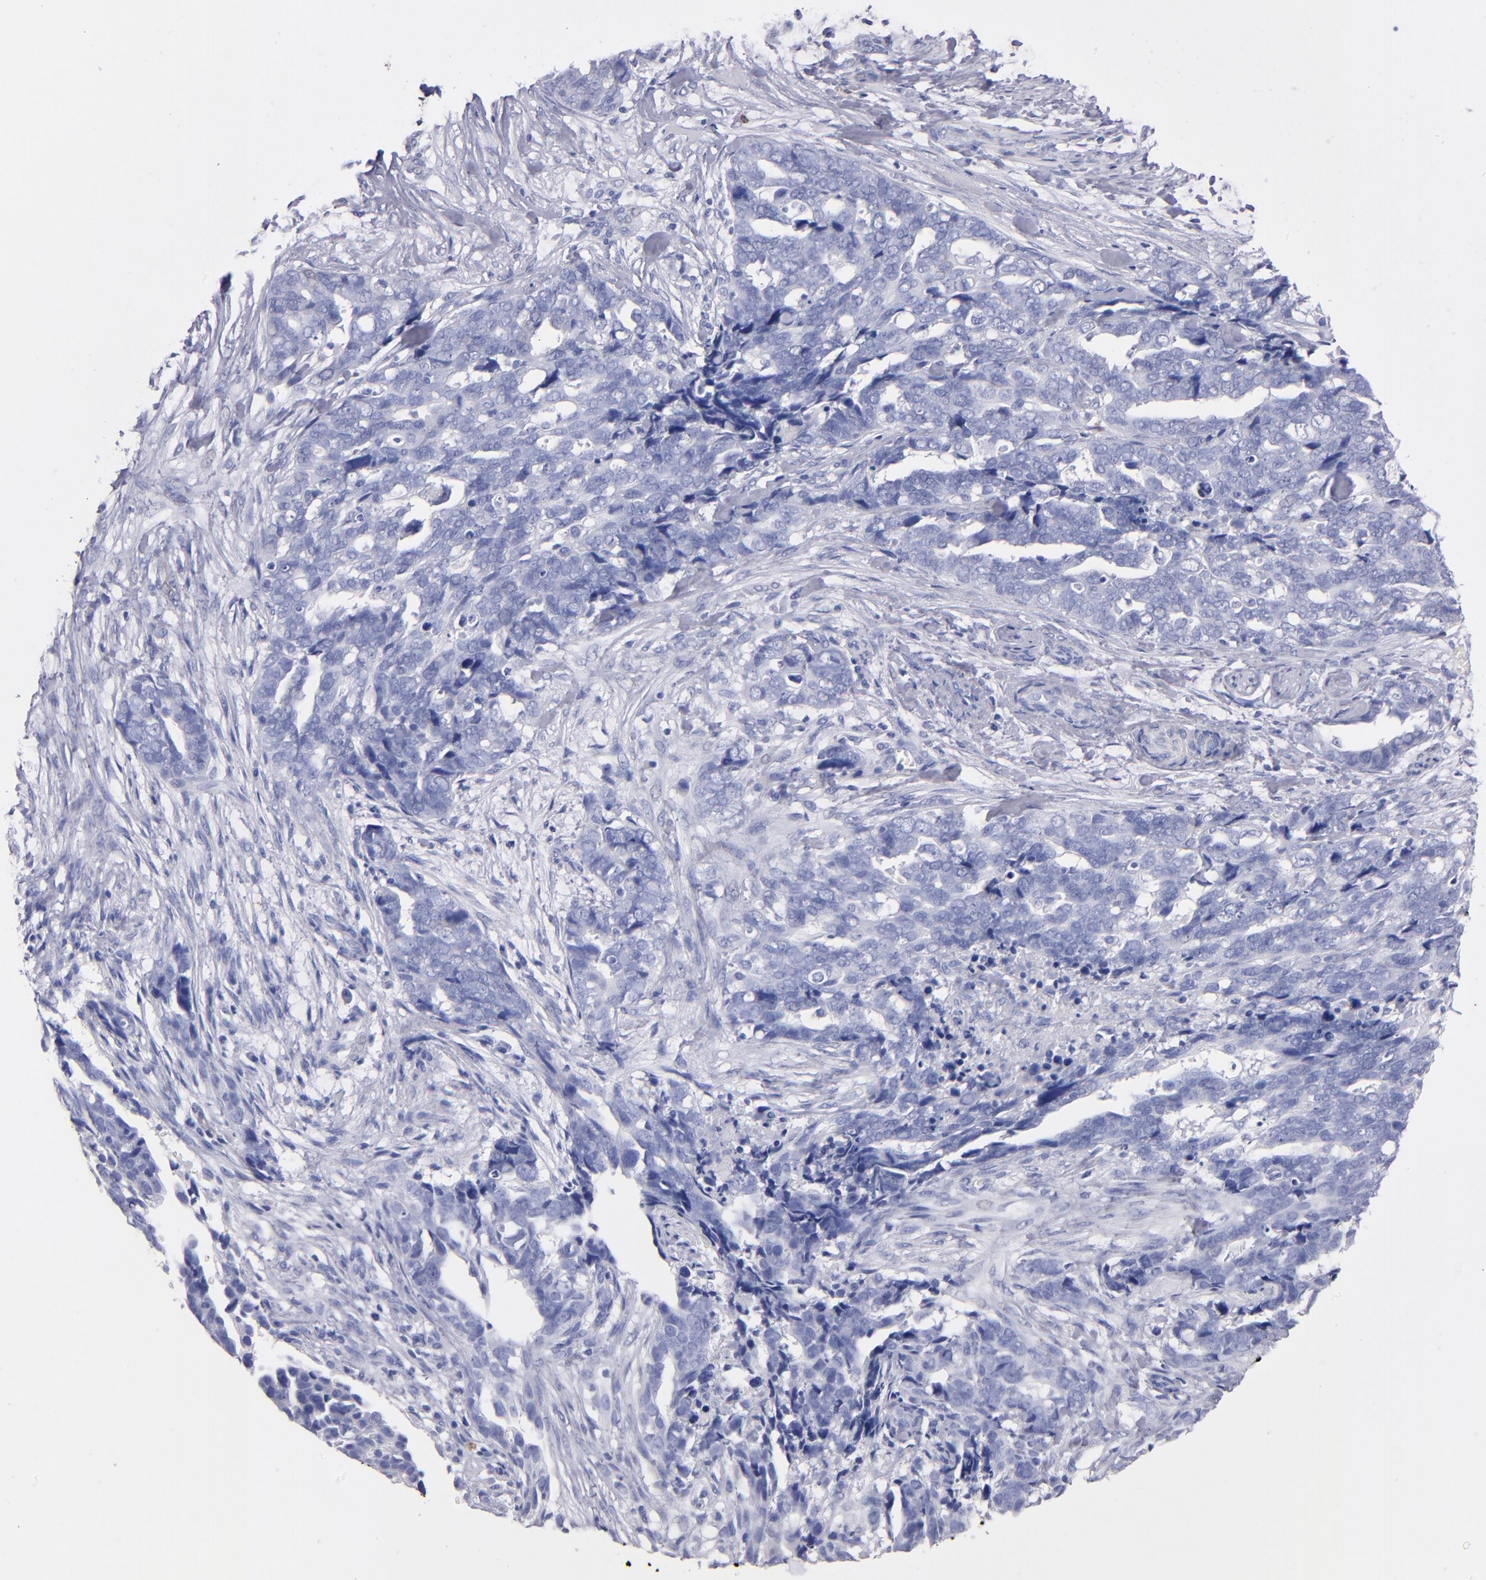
{"staining": {"intensity": "negative", "quantity": "none", "location": "none"}, "tissue": "ovarian cancer", "cell_type": "Tumor cells", "image_type": "cancer", "snomed": [{"axis": "morphology", "description": "Normal tissue, NOS"}, {"axis": "morphology", "description": "Cystadenocarcinoma, serous, NOS"}, {"axis": "topography", "description": "Fallopian tube"}, {"axis": "topography", "description": "Ovary"}], "caption": "The immunohistochemistry (IHC) photomicrograph has no significant staining in tumor cells of ovarian cancer tissue.", "gene": "KIT", "patient": {"sex": "female", "age": 56}}